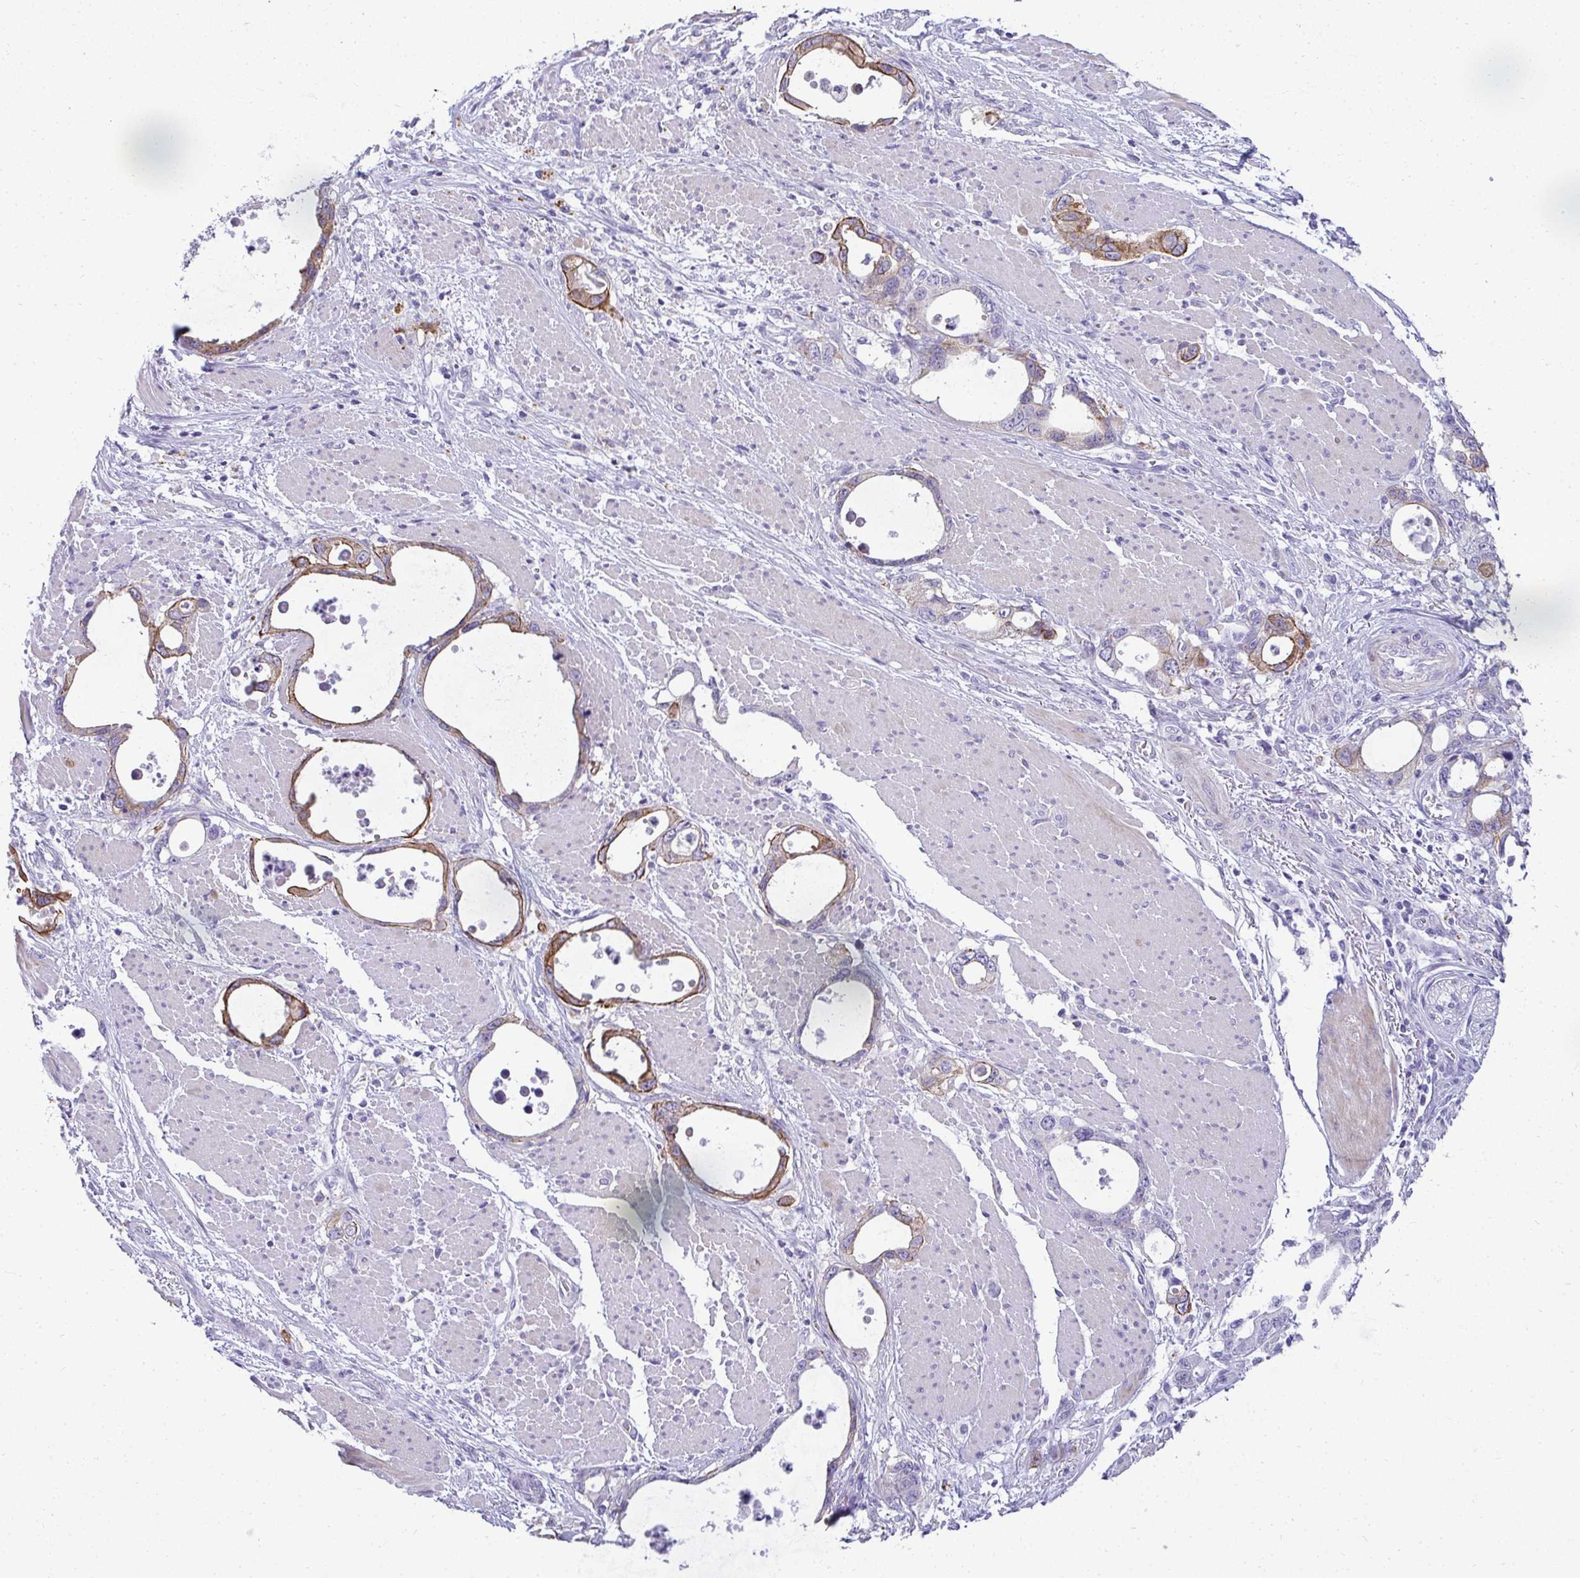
{"staining": {"intensity": "moderate", "quantity": ">75%", "location": "cytoplasmic/membranous"}, "tissue": "stomach cancer", "cell_type": "Tumor cells", "image_type": "cancer", "snomed": [{"axis": "morphology", "description": "Adenocarcinoma, NOS"}, {"axis": "topography", "description": "Stomach, upper"}], "caption": "A micrograph showing moderate cytoplasmic/membranous staining in about >75% of tumor cells in adenocarcinoma (stomach), as visualized by brown immunohistochemical staining.", "gene": "AK5", "patient": {"sex": "male", "age": 74}}